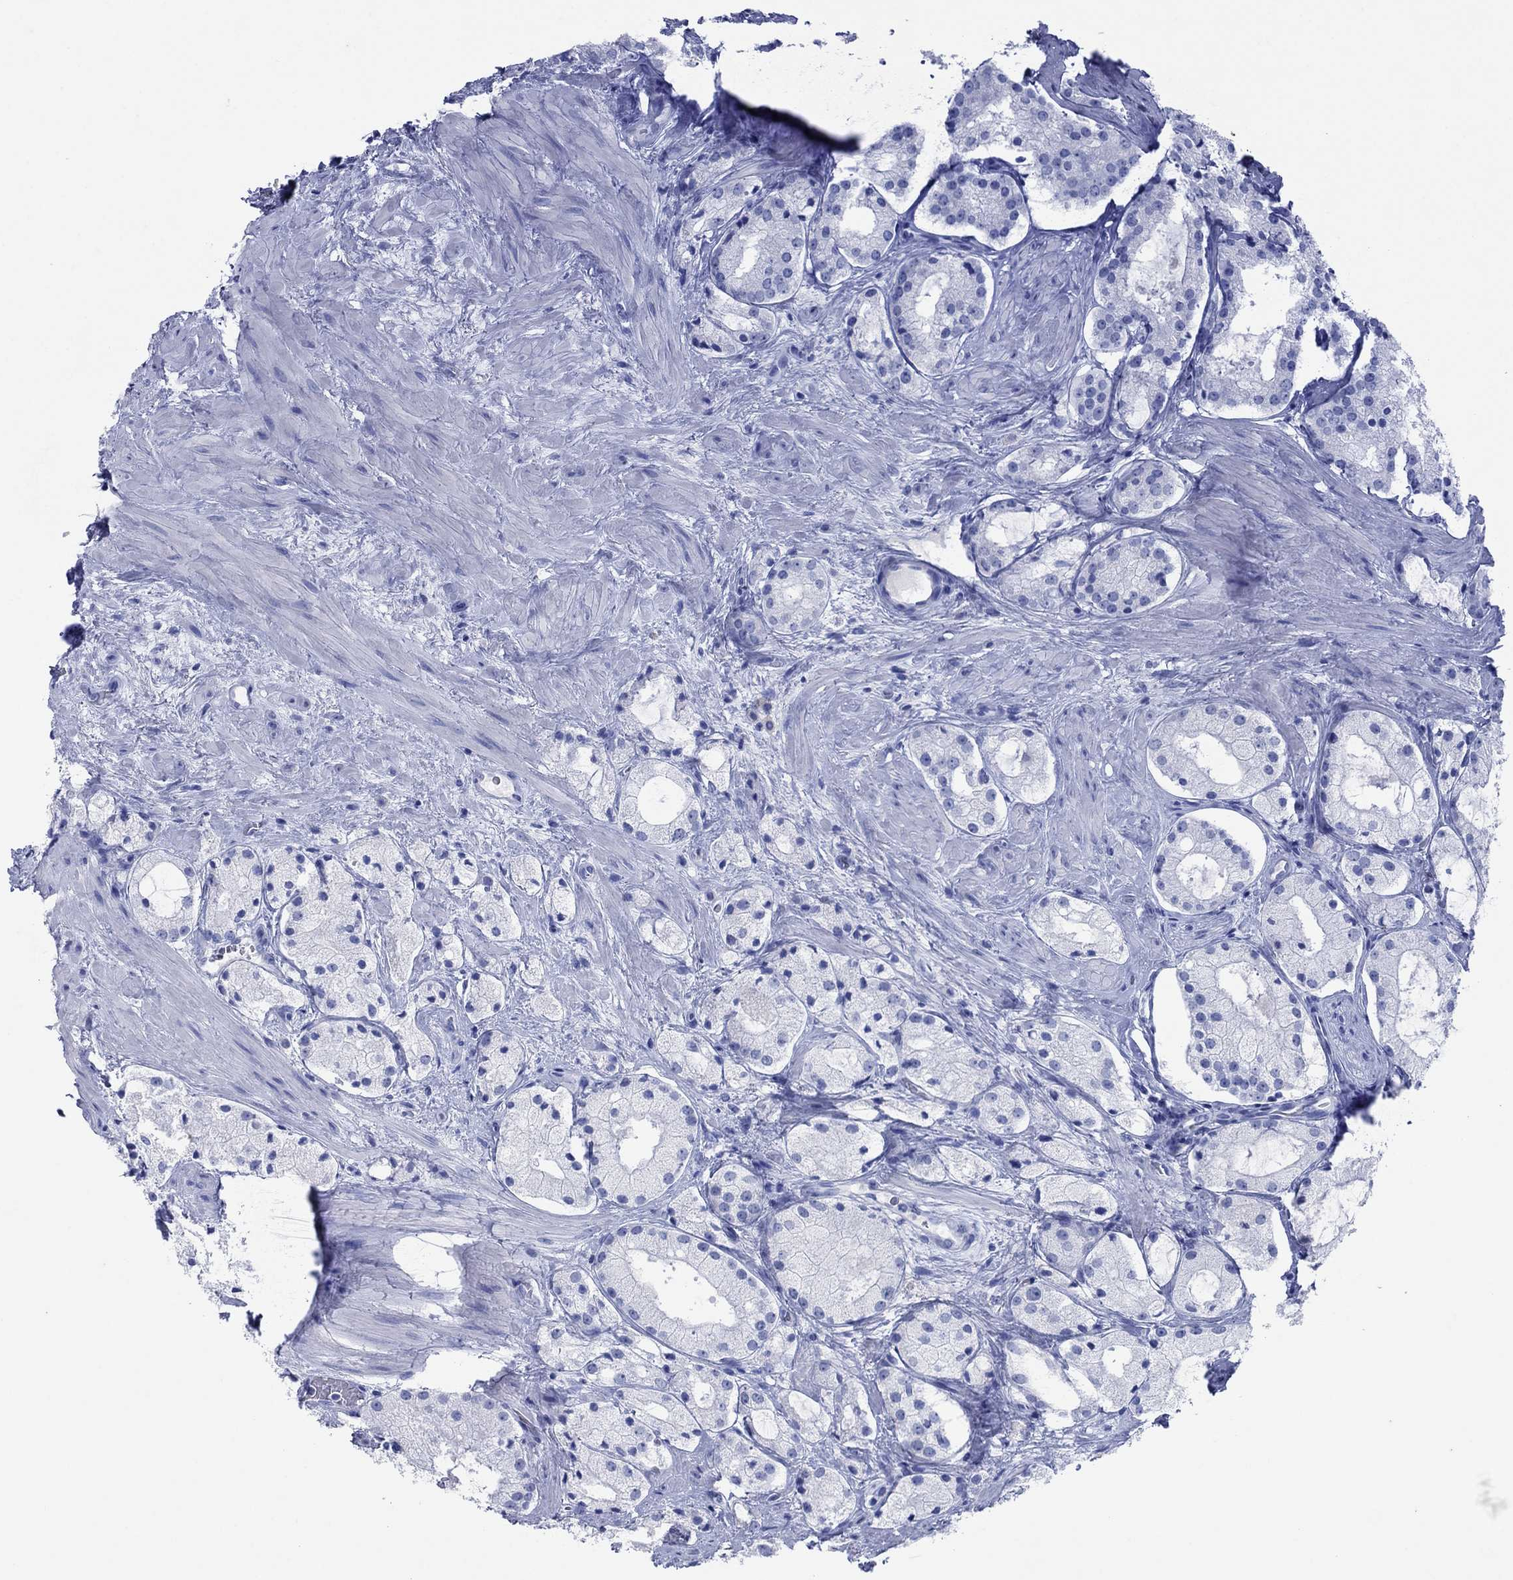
{"staining": {"intensity": "negative", "quantity": "none", "location": "none"}, "tissue": "prostate cancer", "cell_type": "Tumor cells", "image_type": "cancer", "snomed": [{"axis": "morphology", "description": "Adenocarcinoma, NOS"}, {"axis": "morphology", "description": "Adenocarcinoma, High grade"}, {"axis": "topography", "description": "Prostate"}], "caption": "IHC histopathology image of neoplastic tissue: prostate cancer (high-grade adenocarcinoma) stained with DAB (3,3'-diaminobenzidine) exhibits no significant protein expression in tumor cells.", "gene": "ATP4A", "patient": {"sex": "male", "age": 64}}